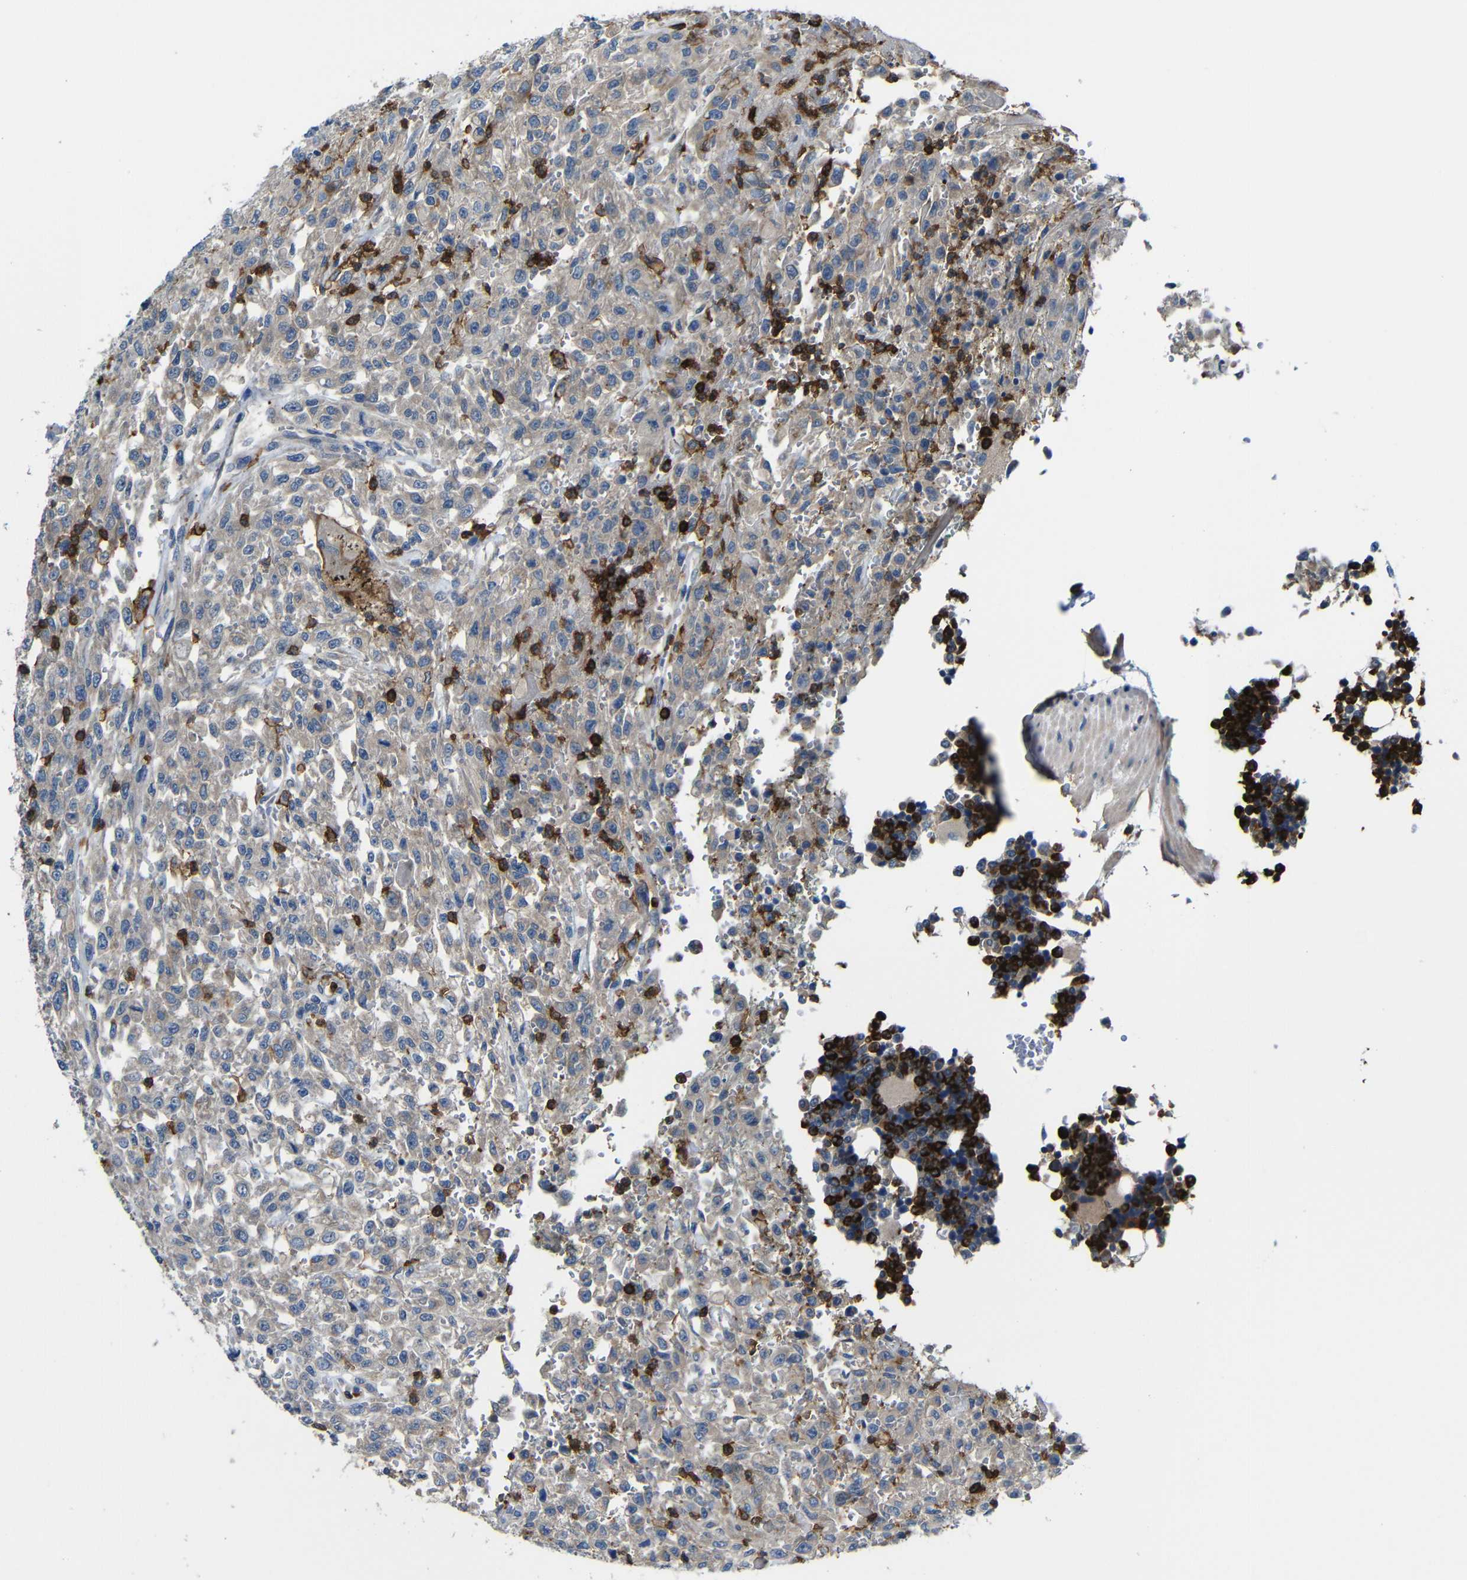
{"staining": {"intensity": "weak", "quantity": ">75%", "location": "cytoplasmic/membranous"}, "tissue": "urothelial cancer", "cell_type": "Tumor cells", "image_type": "cancer", "snomed": [{"axis": "morphology", "description": "Urothelial carcinoma, High grade"}, {"axis": "topography", "description": "Urinary bladder"}], "caption": "High-grade urothelial carcinoma stained with DAB immunohistochemistry (IHC) shows low levels of weak cytoplasmic/membranous expression in about >75% of tumor cells.", "gene": "P2RY12", "patient": {"sex": "male", "age": 46}}